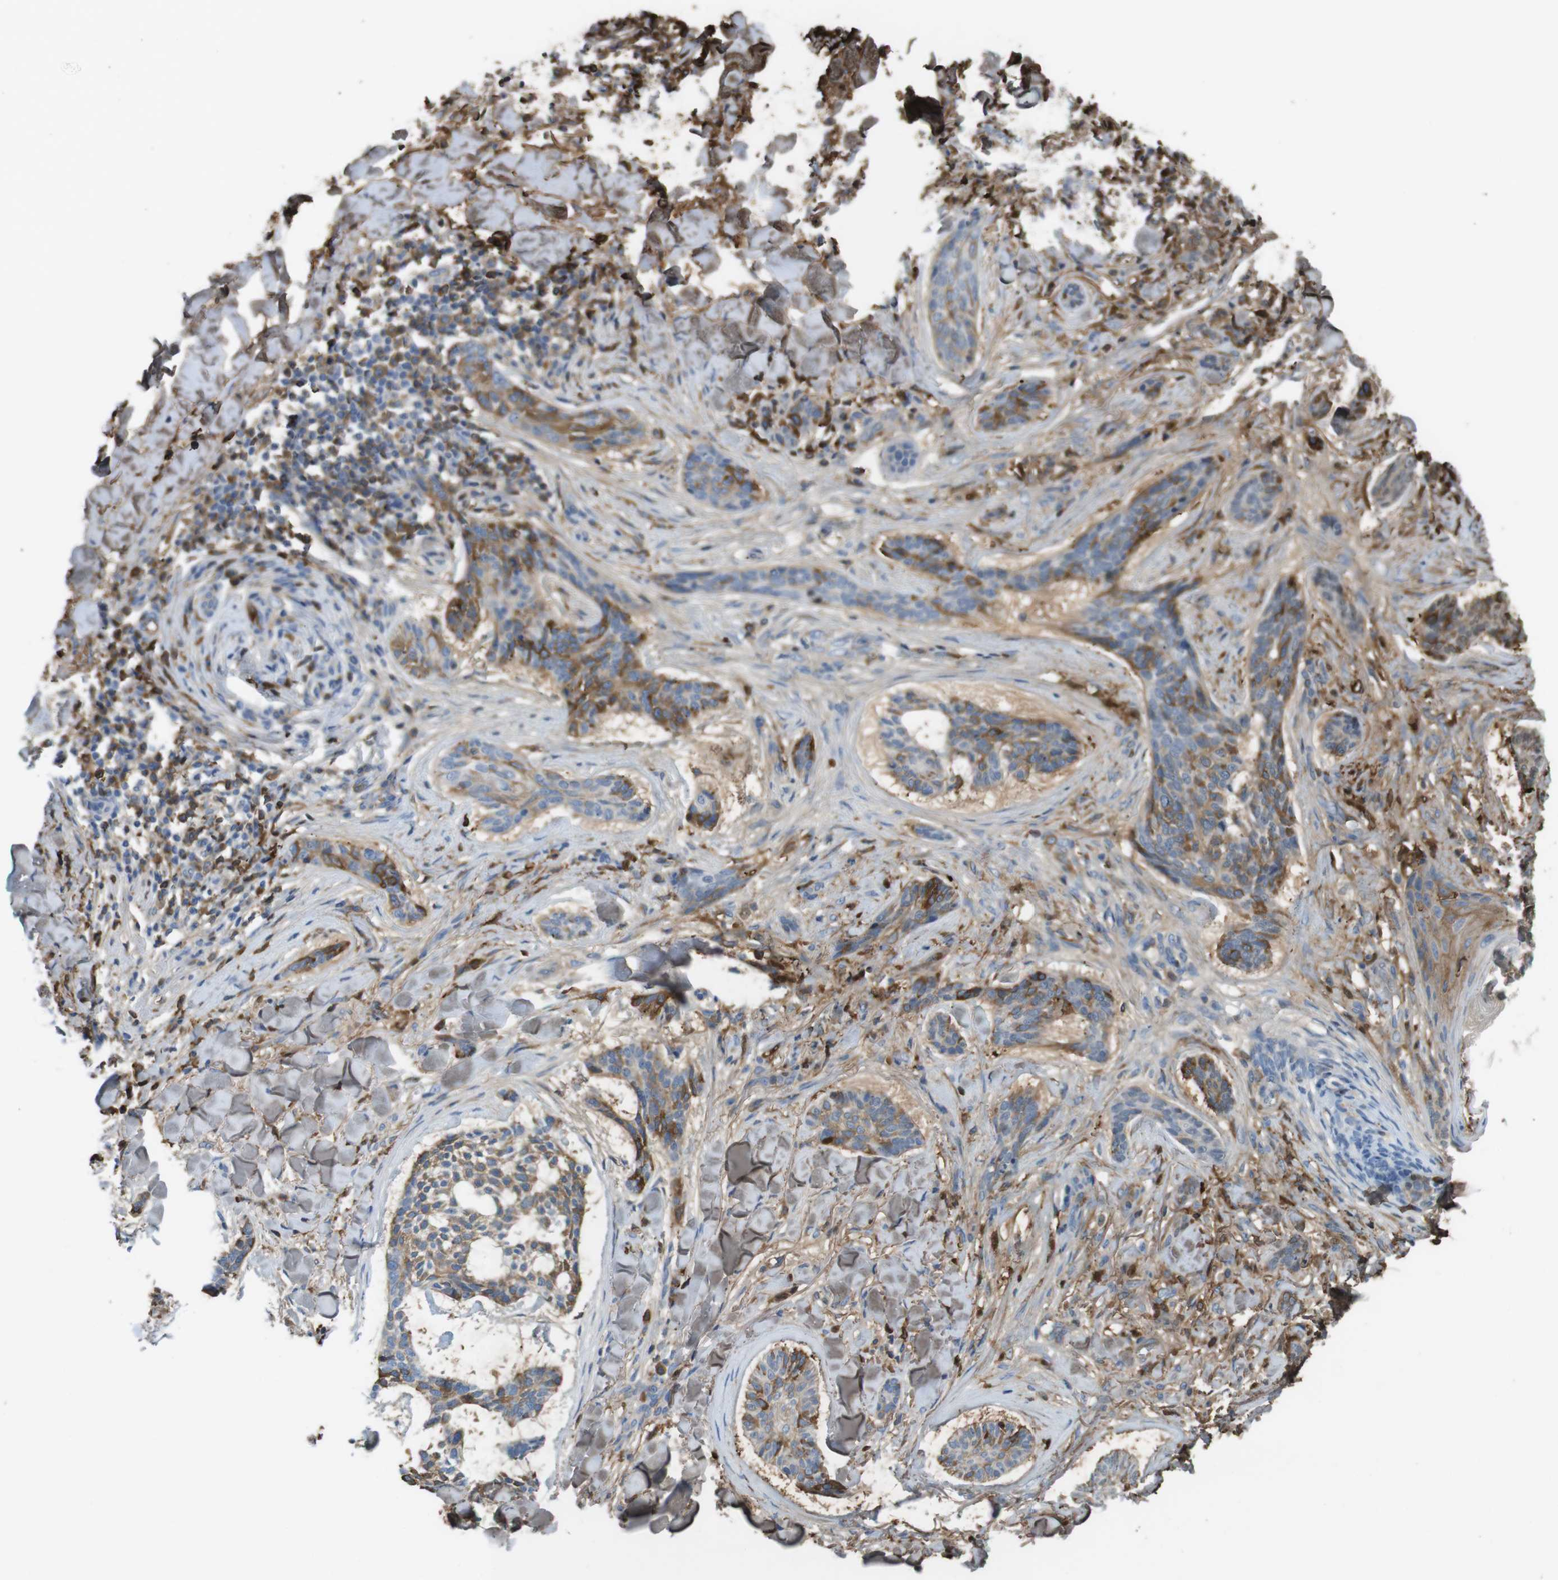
{"staining": {"intensity": "moderate", "quantity": "25%-75%", "location": "cytoplasmic/membranous"}, "tissue": "skin cancer", "cell_type": "Tumor cells", "image_type": "cancer", "snomed": [{"axis": "morphology", "description": "Basal cell carcinoma"}, {"axis": "topography", "description": "Skin"}], "caption": "Immunohistochemistry (IHC) of basal cell carcinoma (skin) exhibits medium levels of moderate cytoplasmic/membranous staining in about 25%-75% of tumor cells.", "gene": "LTBP4", "patient": {"sex": "male", "age": 43}}